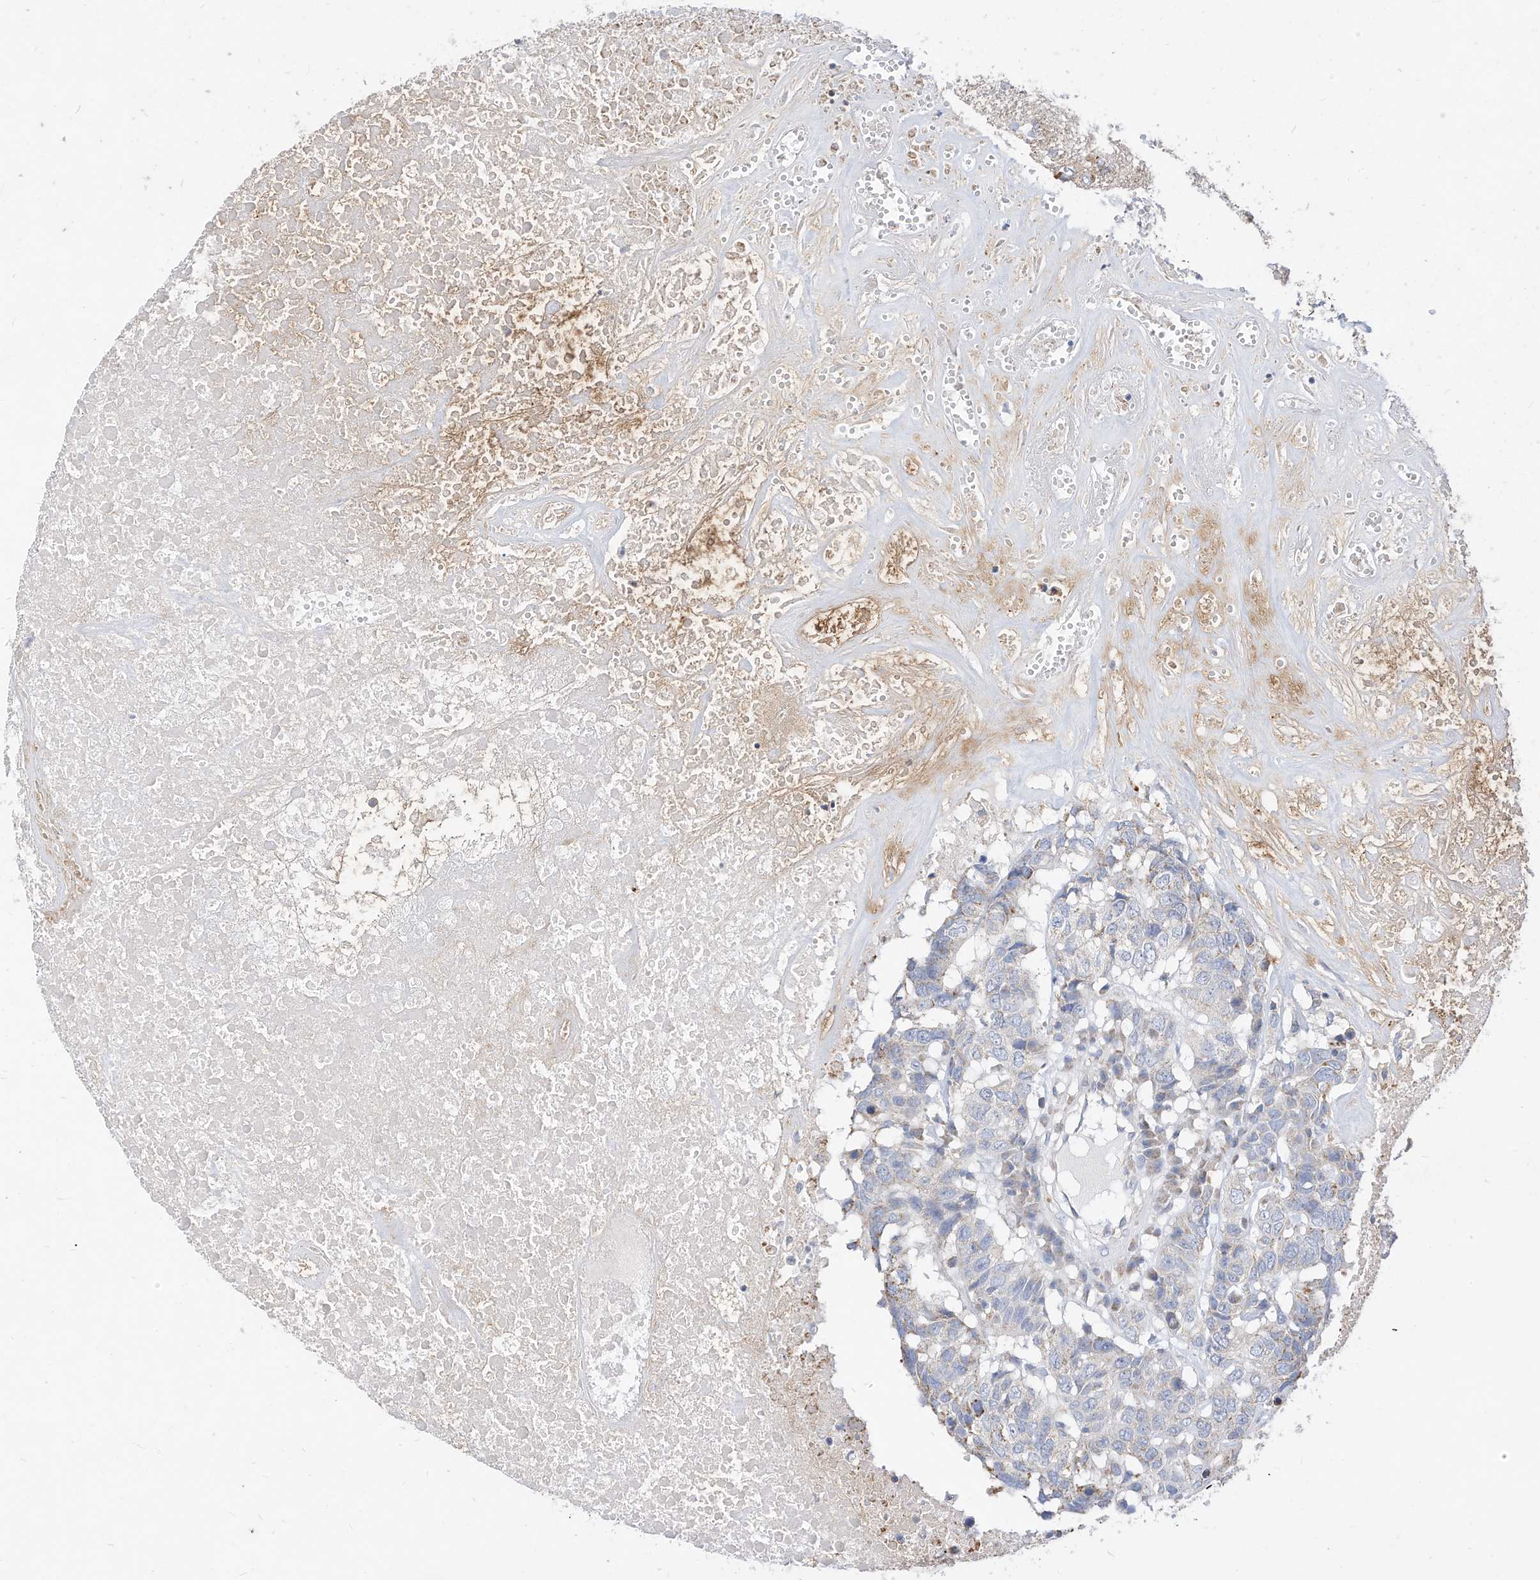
{"staining": {"intensity": "negative", "quantity": "none", "location": "none"}, "tissue": "head and neck cancer", "cell_type": "Tumor cells", "image_type": "cancer", "snomed": [{"axis": "morphology", "description": "Squamous cell carcinoma, NOS"}, {"axis": "topography", "description": "Head-Neck"}], "caption": "Immunohistochemistry image of human squamous cell carcinoma (head and neck) stained for a protein (brown), which displays no staining in tumor cells.", "gene": "RHOH", "patient": {"sex": "male", "age": 66}}